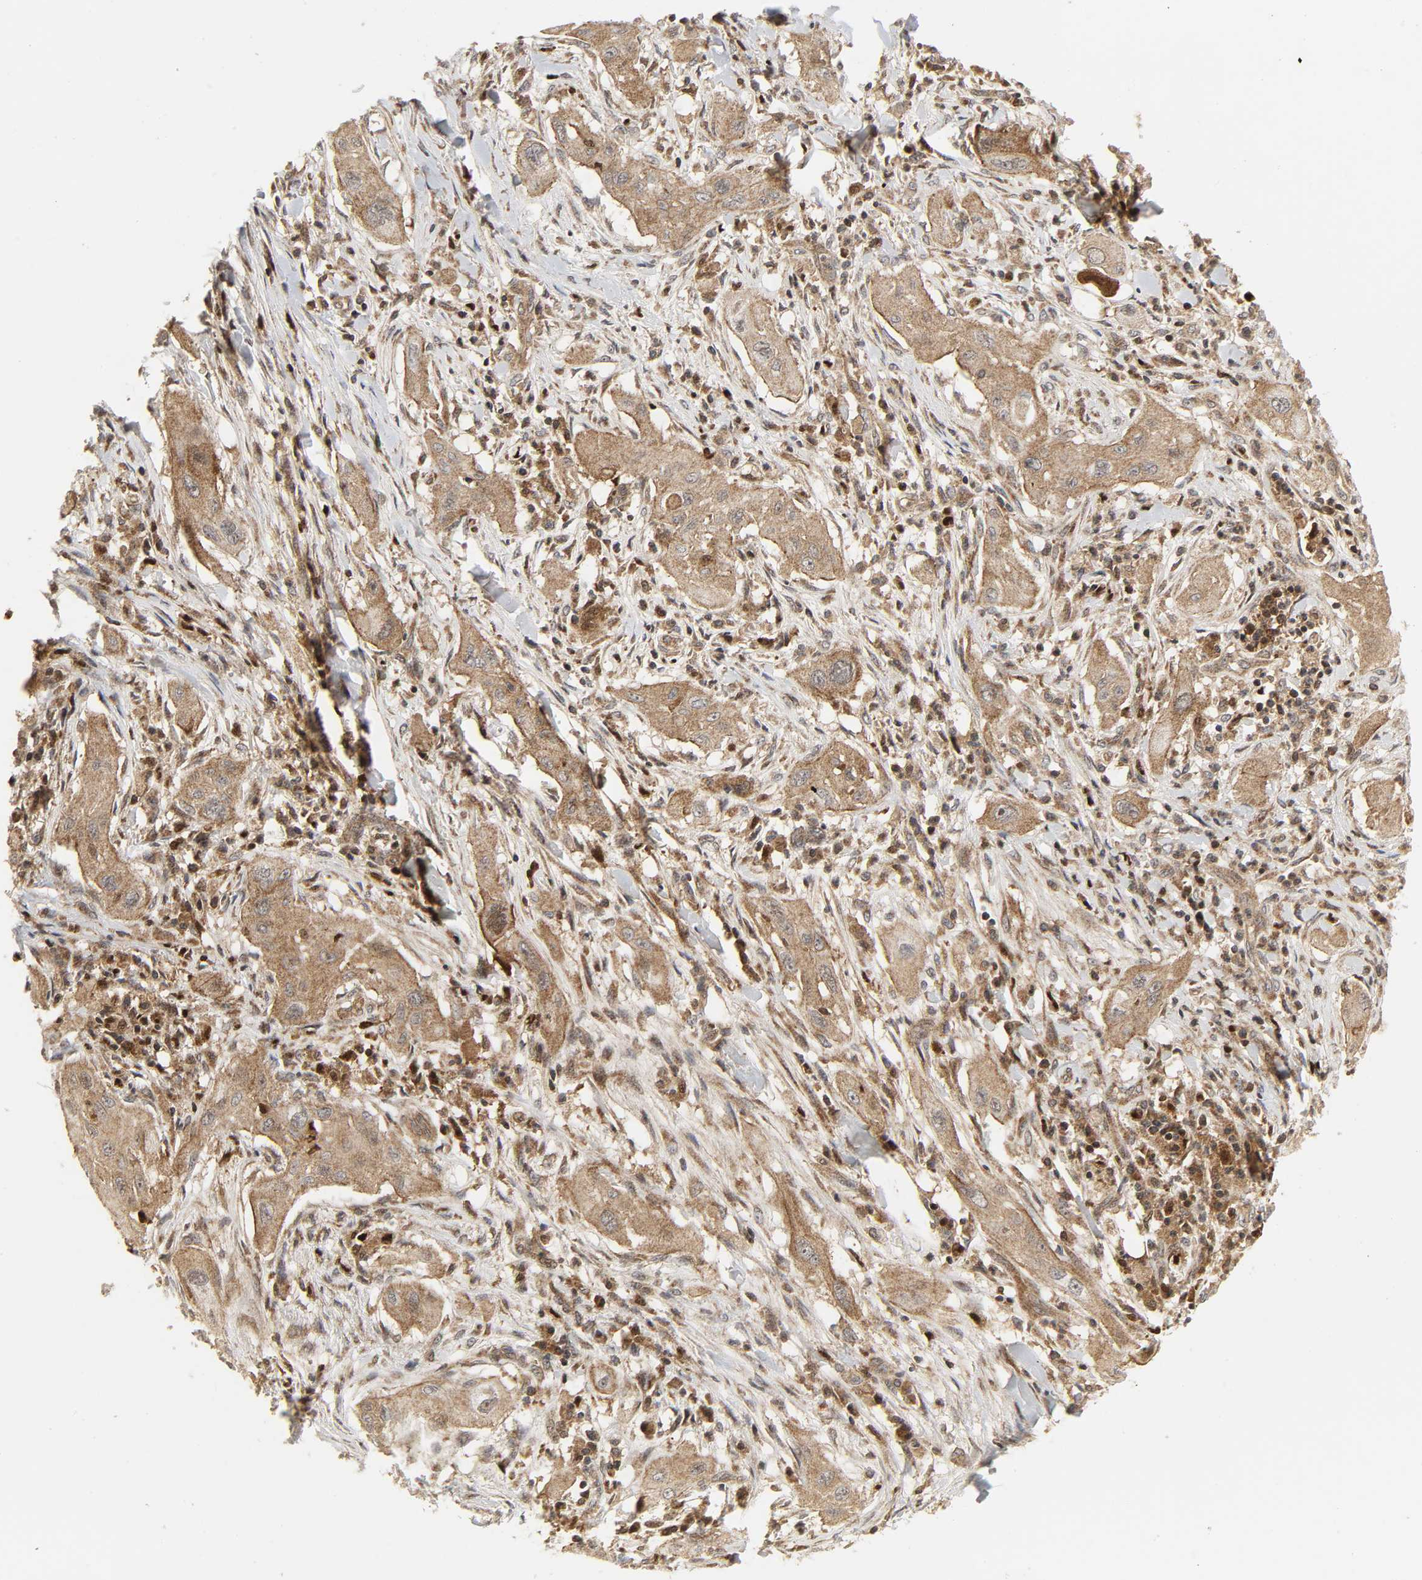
{"staining": {"intensity": "moderate", "quantity": ">75%", "location": "cytoplasmic/membranous"}, "tissue": "lung cancer", "cell_type": "Tumor cells", "image_type": "cancer", "snomed": [{"axis": "morphology", "description": "Squamous cell carcinoma, NOS"}, {"axis": "topography", "description": "Lung"}], "caption": "Brown immunohistochemical staining in human lung cancer exhibits moderate cytoplasmic/membranous expression in approximately >75% of tumor cells. (Brightfield microscopy of DAB IHC at high magnification).", "gene": "CHUK", "patient": {"sex": "female", "age": 47}}